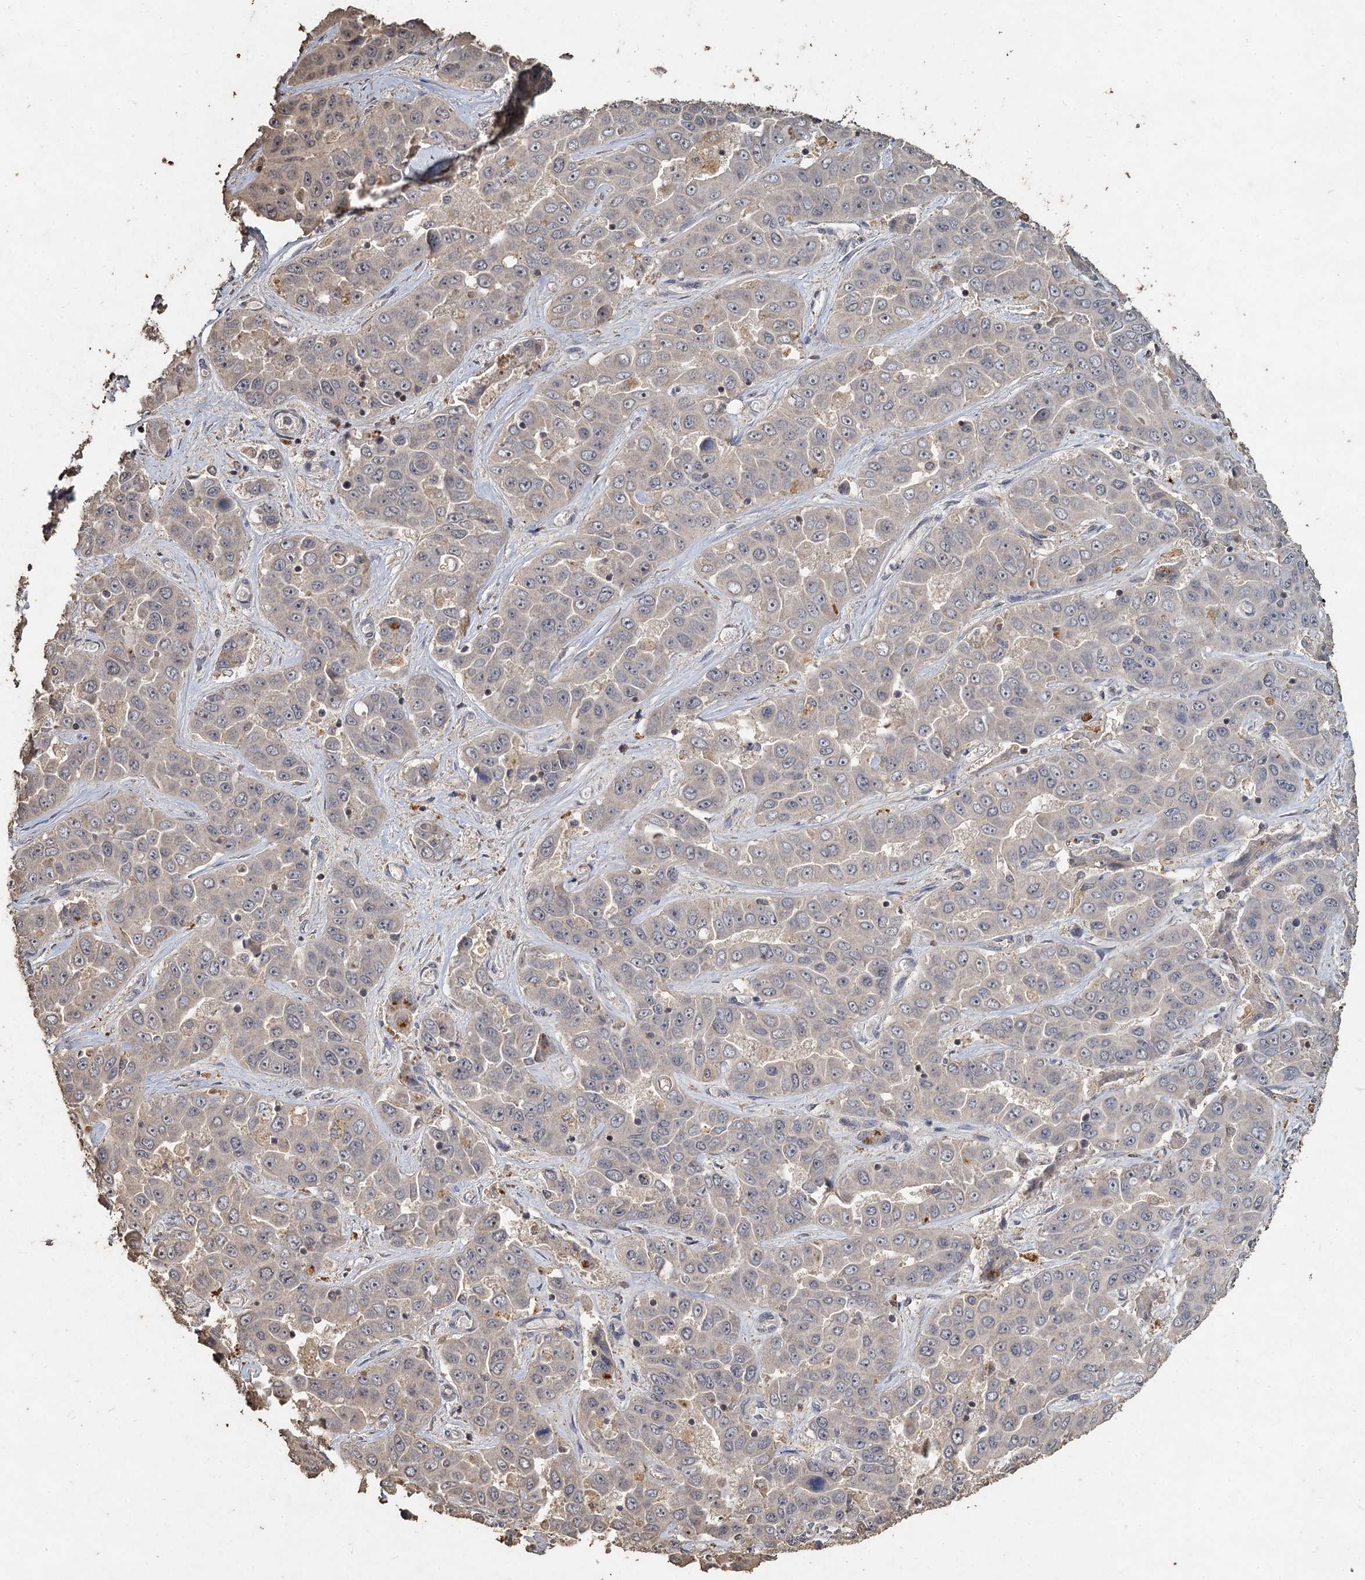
{"staining": {"intensity": "negative", "quantity": "none", "location": "none"}, "tissue": "liver cancer", "cell_type": "Tumor cells", "image_type": "cancer", "snomed": [{"axis": "morphology", "description": "Cholangiocarcinoma"}, {"axis": "topography", "description": "Liver"}], "caption": "The photomicrograph displays no significant staining in tumor cells of cholangiocarcinoma (liver).", "gene": "CCDC61", "patient": {"sex": "female", "age": 52}}